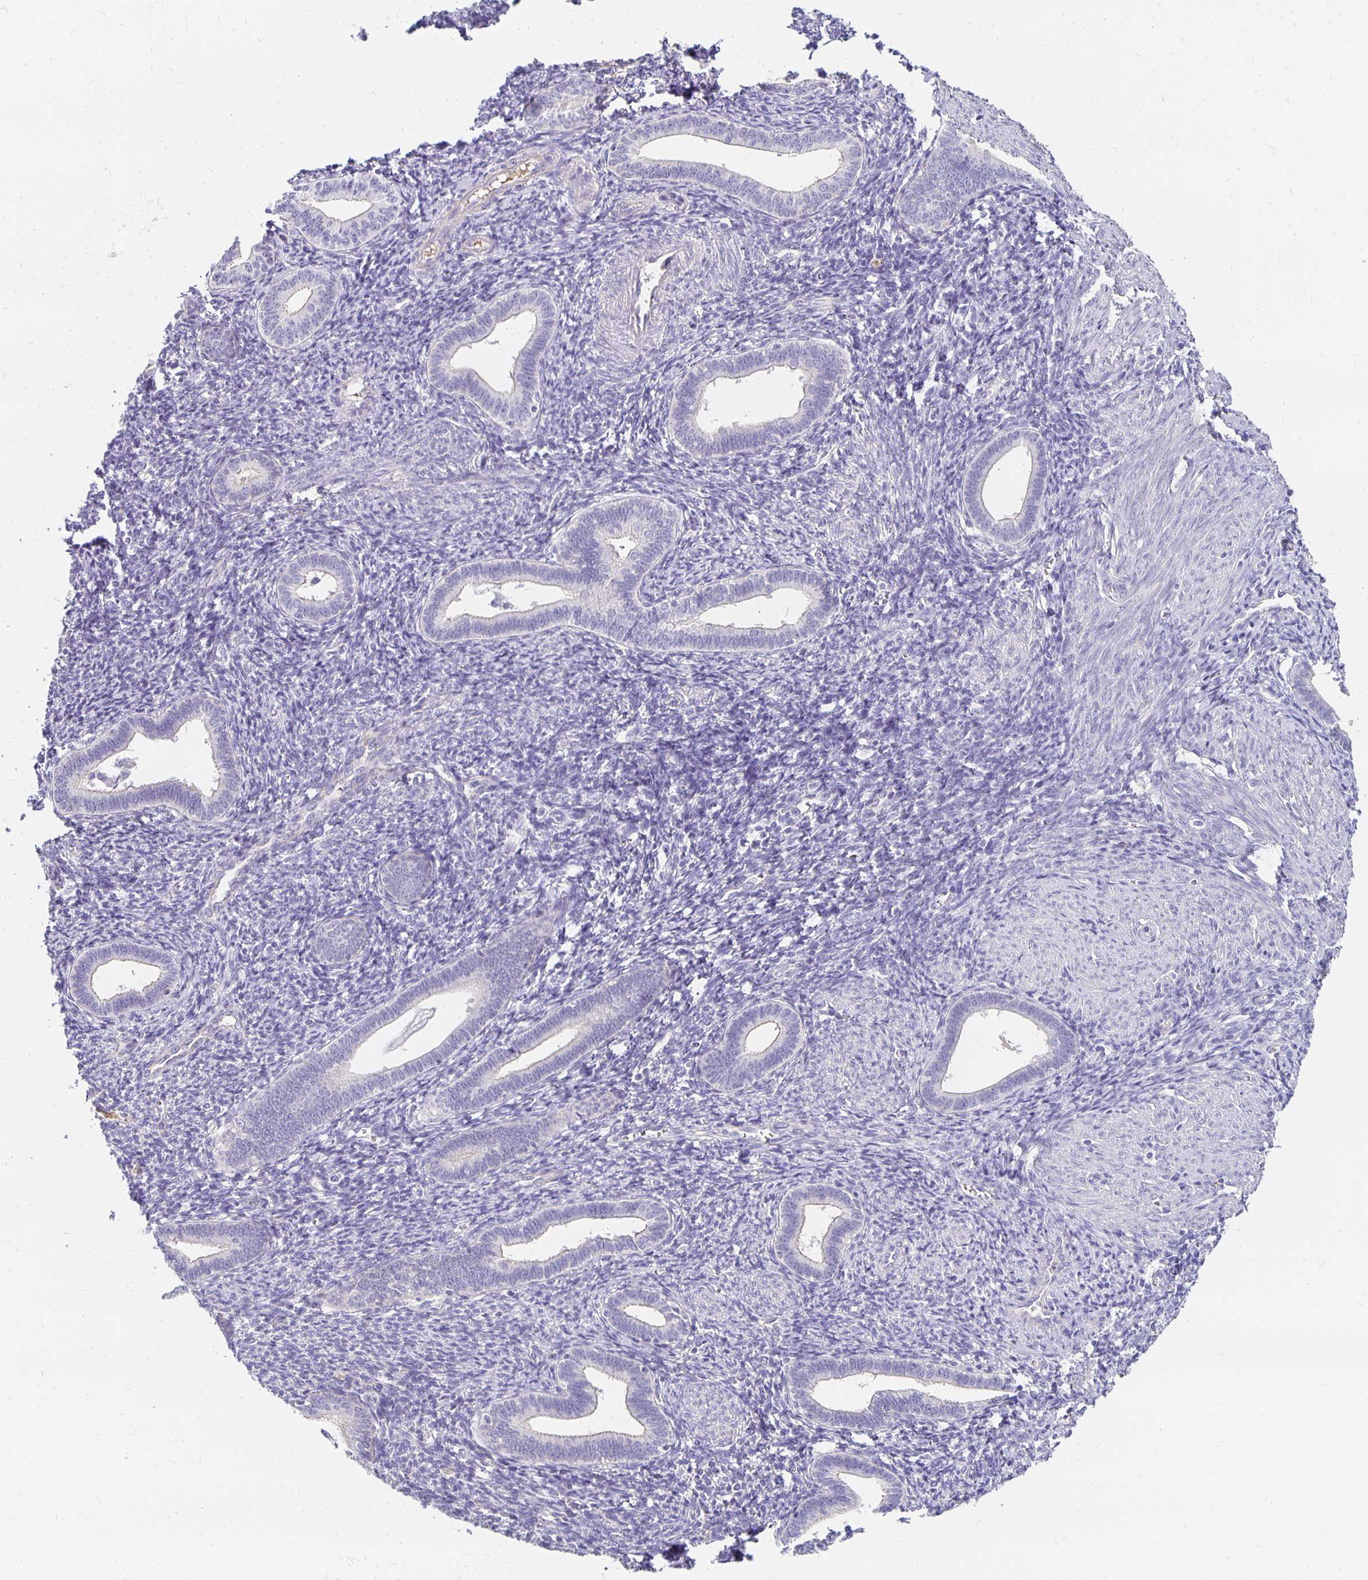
{"staining": {"intensity": "negative", "quantity": "none", "location": "none"}, "tissue": "endometrium", "cell_type": "Cells in endometrial stroma", "image_type": "normal", "snomed": [{"axis": "morphology", "description": "Normal tissue, NOS"}, {"axis": "topography", "description": "Endometrium"}], "caption": "This is an IHC histopathology image of unremarkable human endometrium. There is no positivity in cells in endometrial stroma.", "gene": "APOB", "patient": {"sex": "female", "age": 41}}